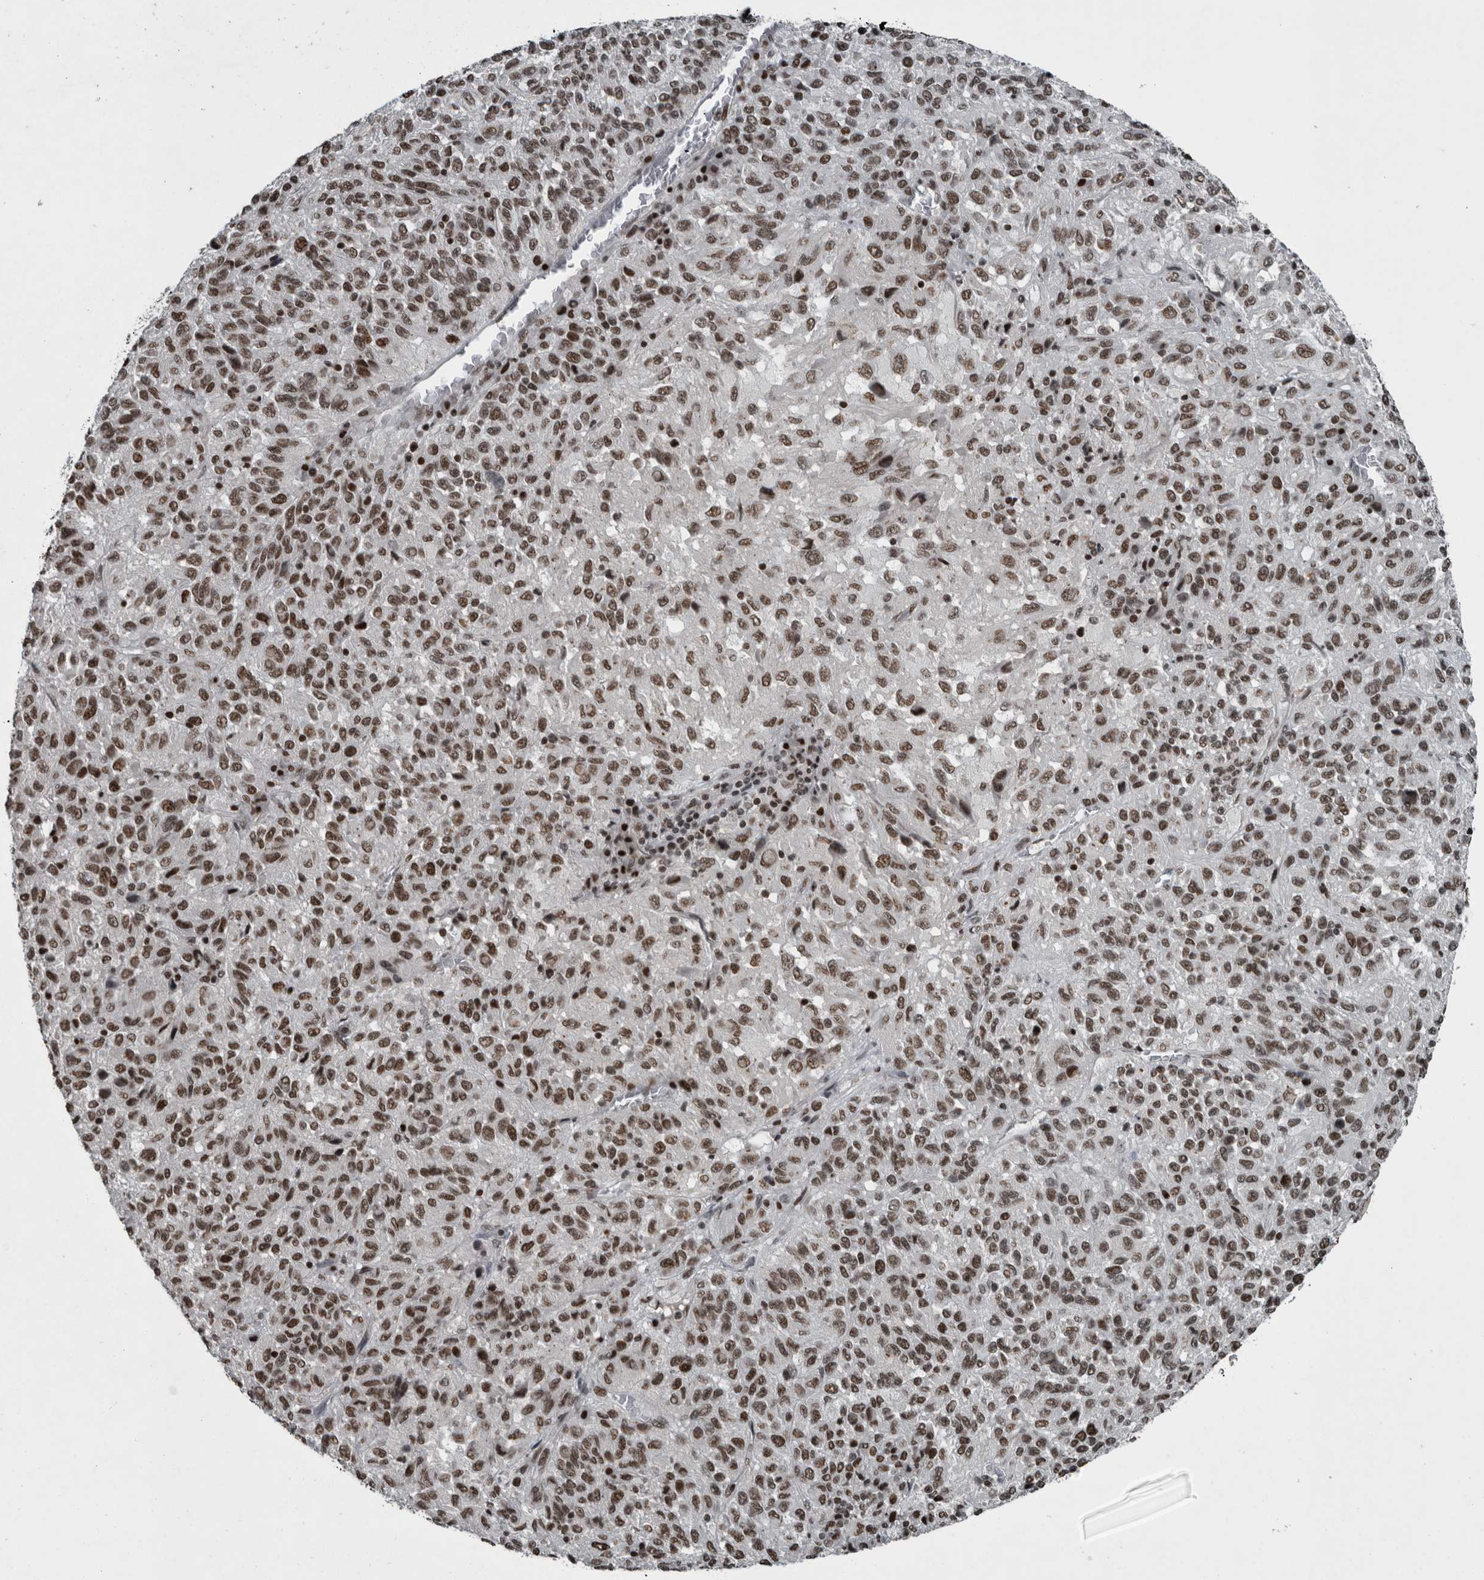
{"staining": {"intensity": "moderate", "quantity": ">75%", "location": "nuclear"}, "tissue": "melanoma", "cell_type": "Tumor cells", "image_type": "cancer", "snomed": [{"axis": "morphology", "description": "Malignant melanoma, Metastatic site"}, {"axis": "topography", "description": "Lung"}], "caption": "Immunohistochemistry (IHC) of human malignant melanoma (metastatic site) displays medium levels of moderate nuclear expression in approximately >75% of tumor cells.", "gene": "UNC50", "patient": {"sex": "male", "age": 64}}